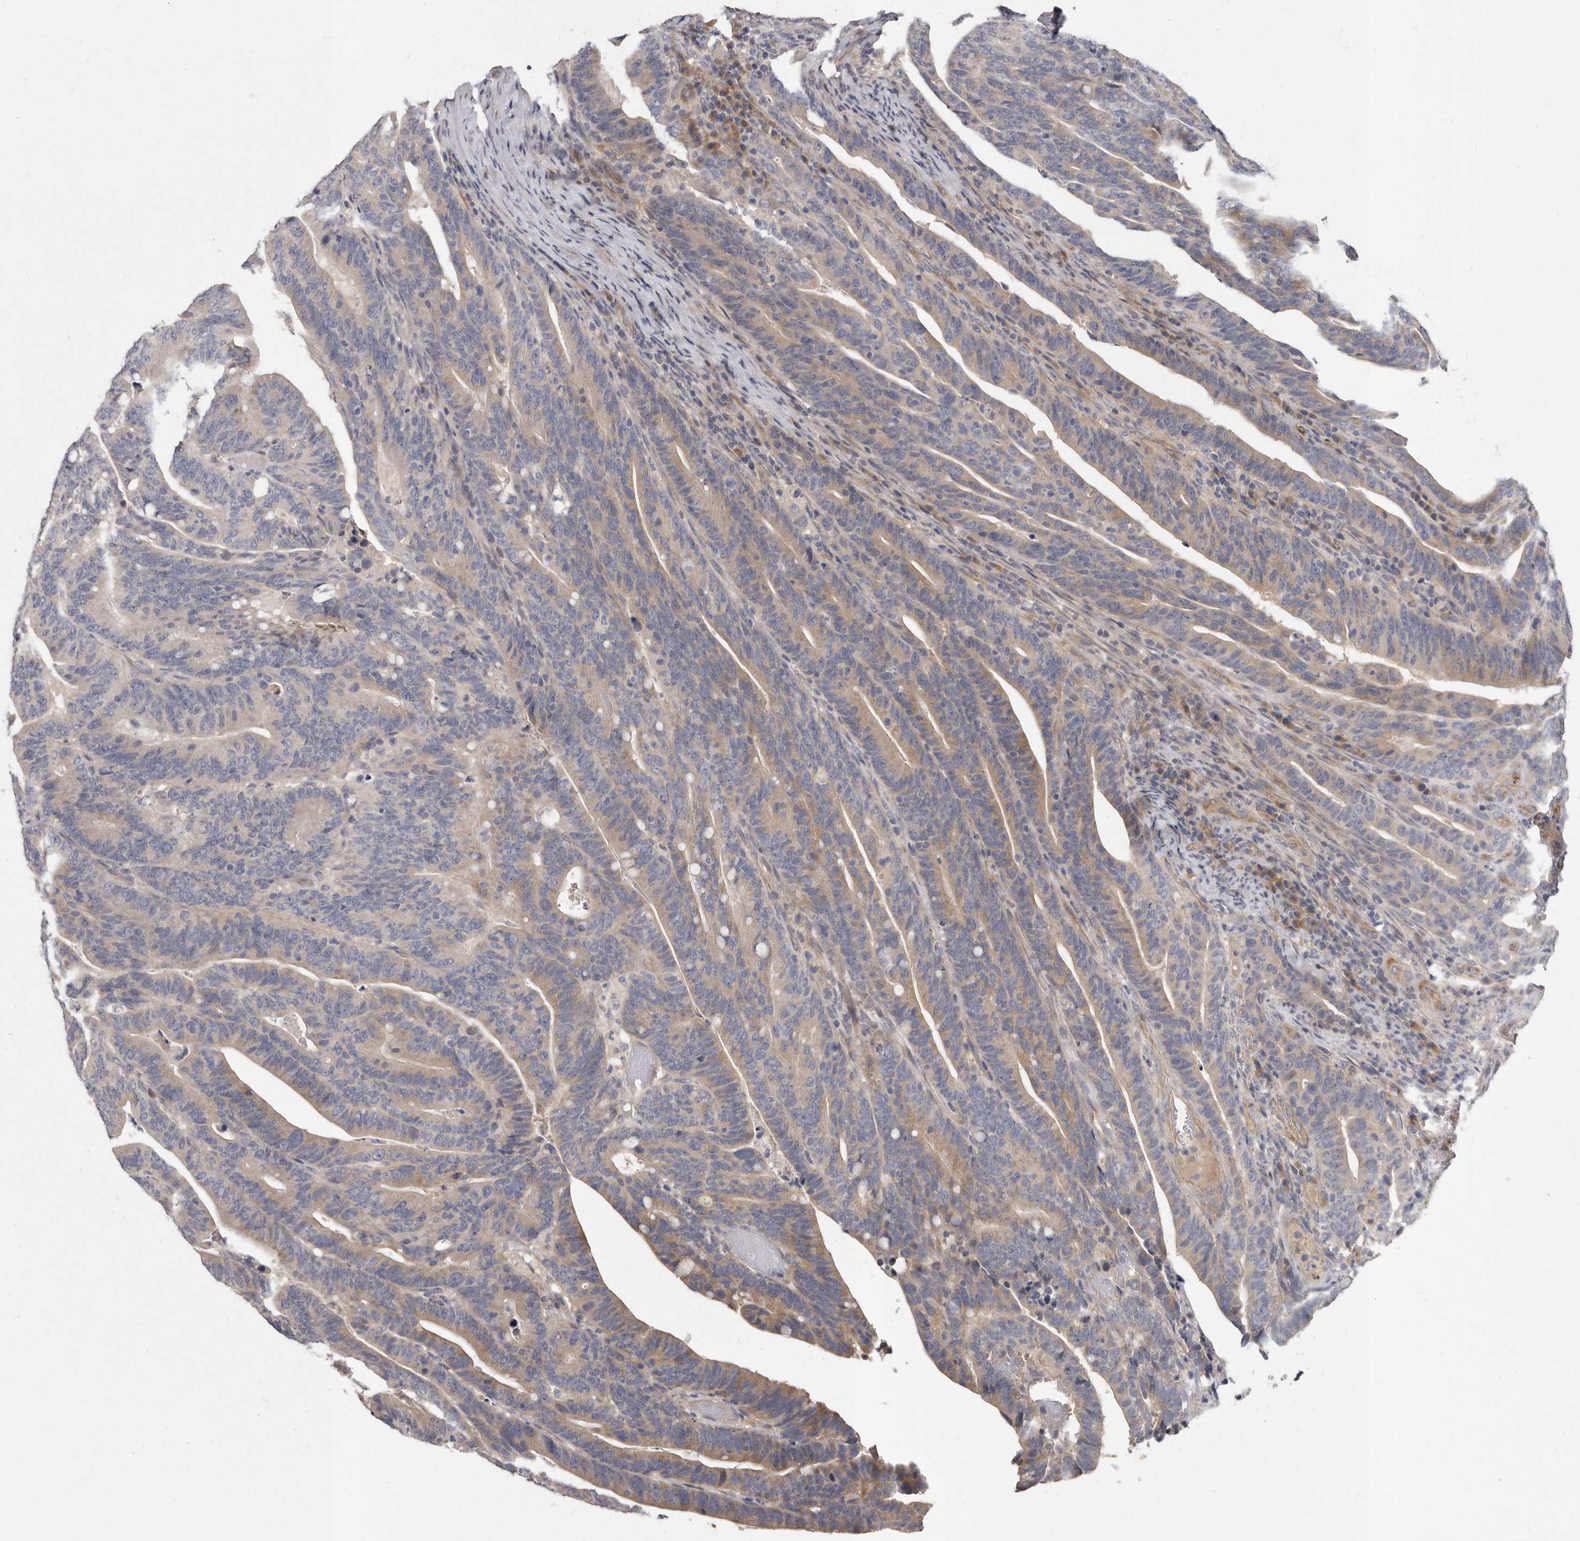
{"staining": {"intensity": "weak", "quantity": "<25%", "location": "cytoplasmic/membranous"}, "tissue": "colorectal cancer", "cell_type": "Tumor cells", "image_type": "cancer", "snomed": [{"axis": "morphology", "description": "Adenocarcinoma, NOS"}, {"axis": "topography", "description": "Colon"}], "caption": "Protein analysis of colorectal cancer (adenocarcinoma) reveals no significant expression in tumor cells. (DAB IHC with hematoxylin counter stain).", "gene": "SLC22A1", "patient": {"sex": "female", "age": 66}}